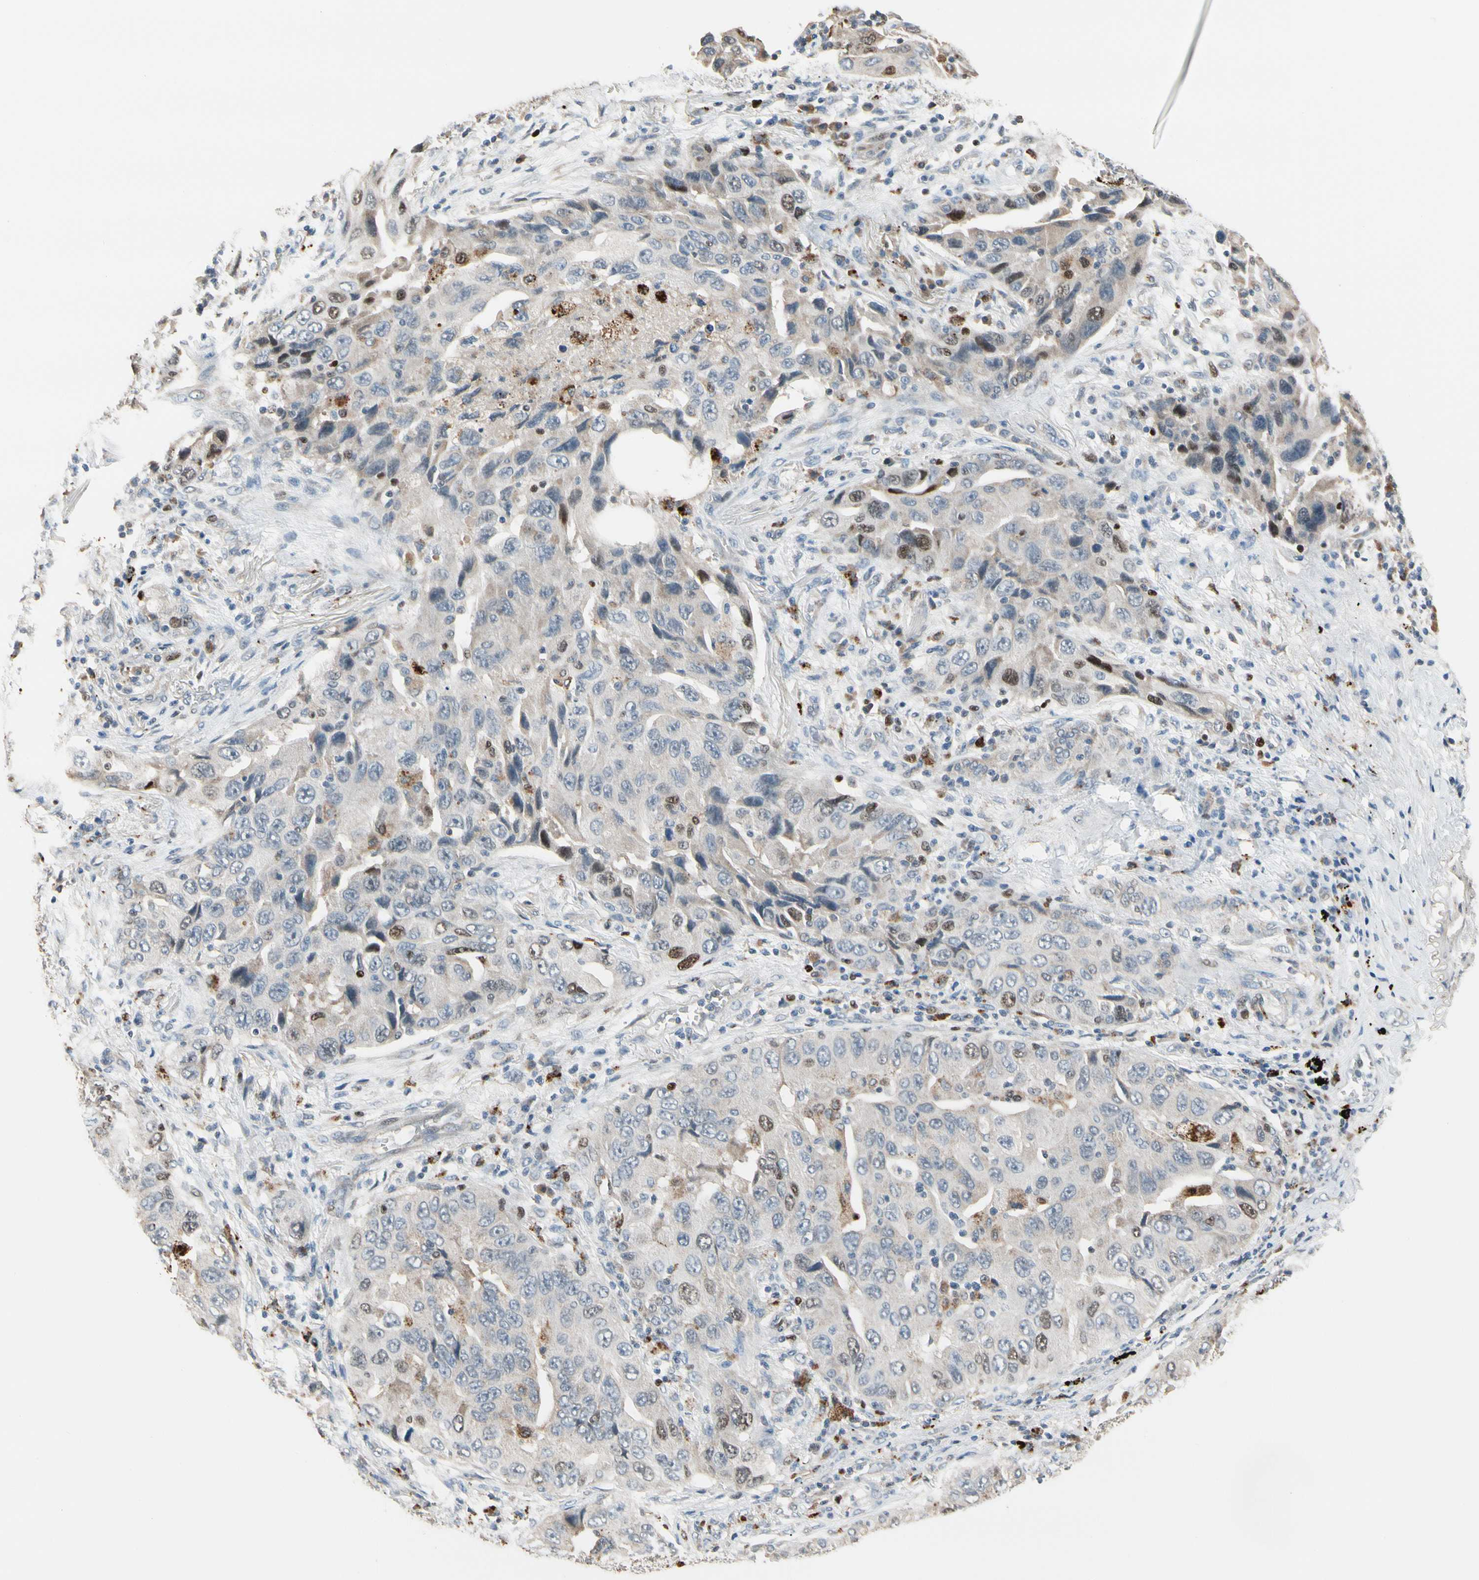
{"staining": {"intensity": "moderate", "quantity": "<25%", "location": "nuclear"}, "tissue": "lung cancer", "cell_type": "Tumor cells", "image_type": "cancer", "snomed": [{"axis": "morphology", "description": "Adenocarcinoma, NOS"}, {"axis": "topography", "description": "Lung"}], "caption": "The image demonstrates a brown stain indicating the presence of a protein in the nuclear of tumor cells in lung cancer.", "gene": "ZKSCAN4", "patient": {"sex": "female", "age": 65}}